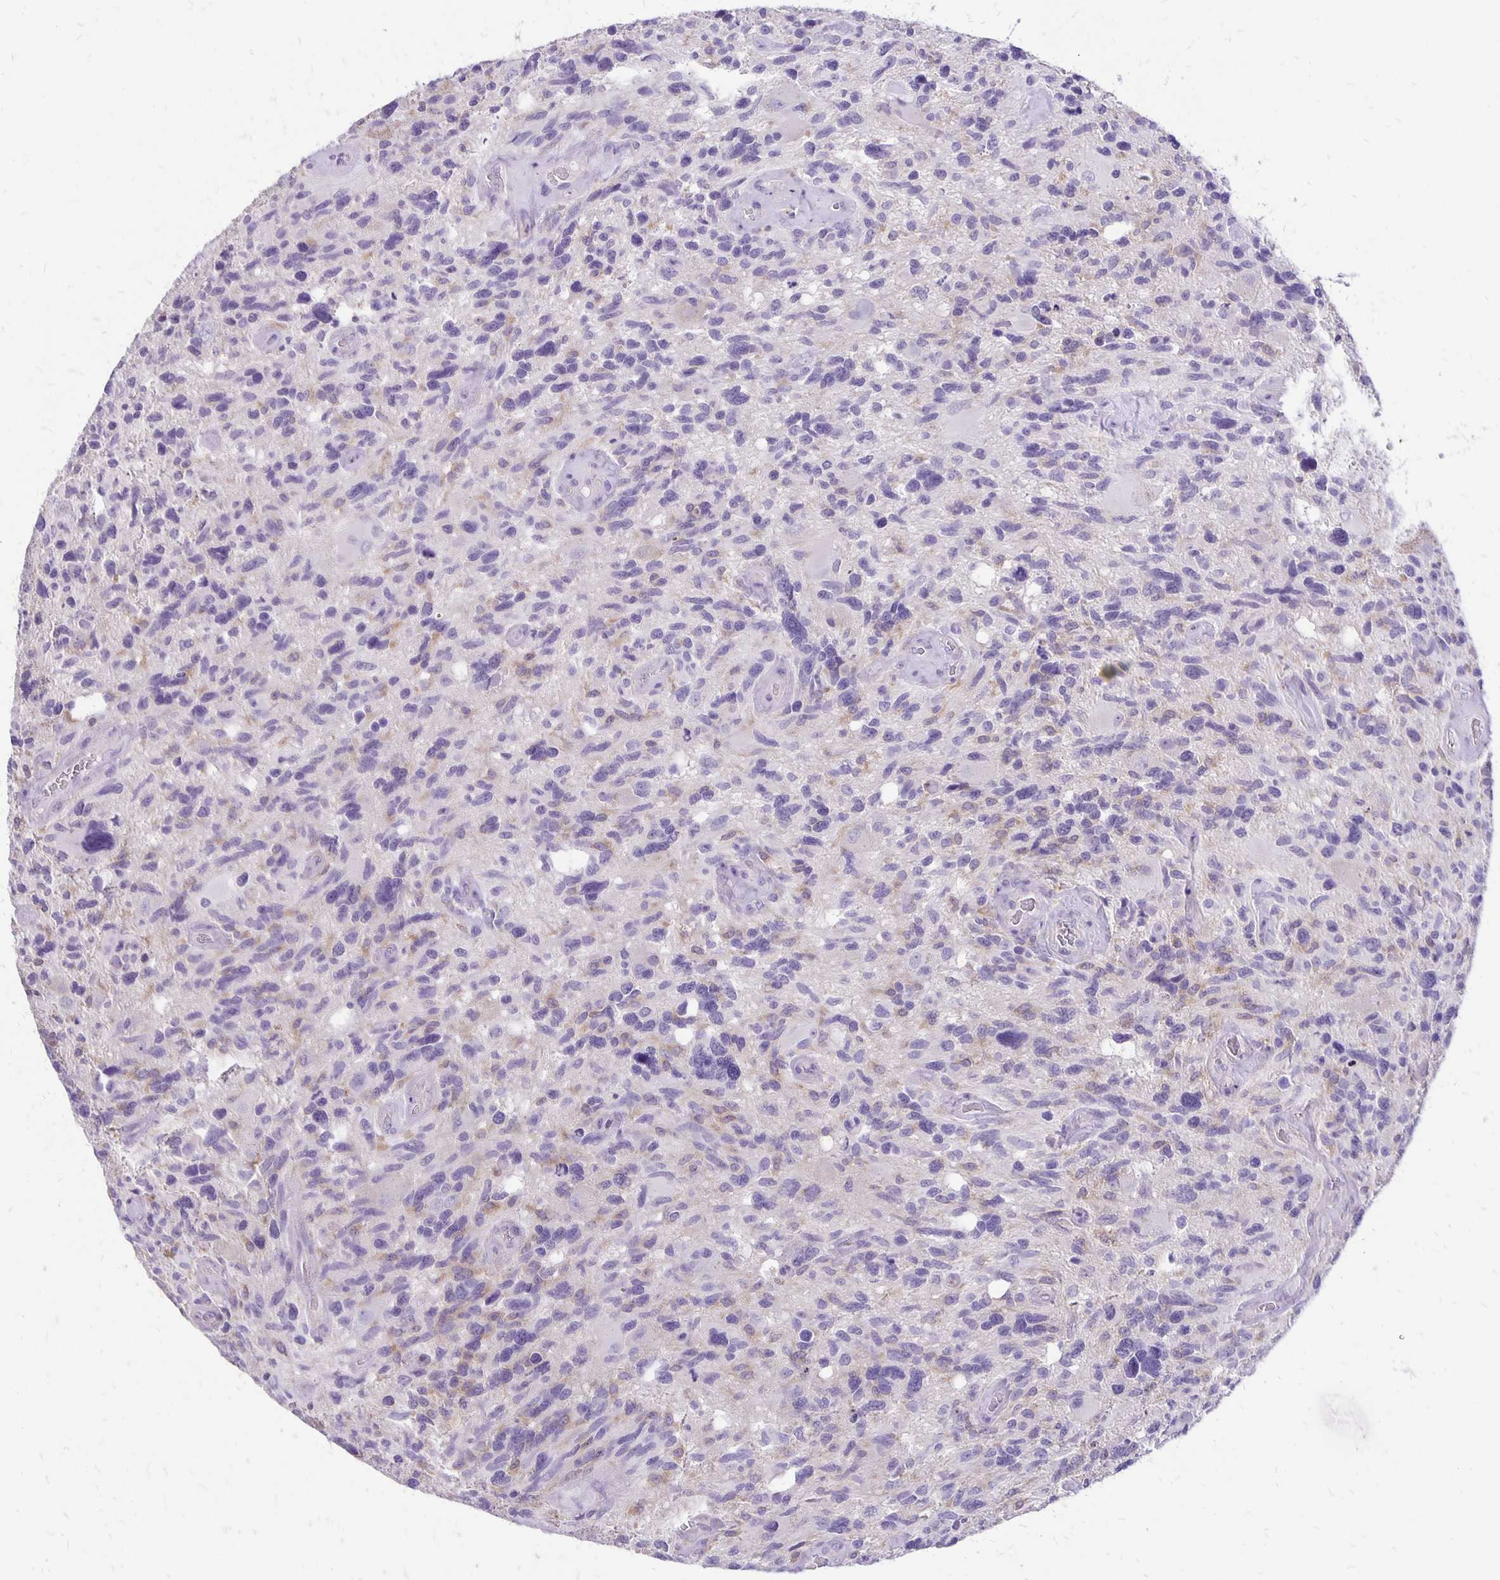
{"staining": {"intensity": "negative", "quantity": "none", "location": "none"}, "tissue": "glioma", "cell_type": "Tumor cells", "image_type": "cancer", "snomed": [{"axis": "morphology", "description": "Glioma, malignant, High grade"}, {"axis": "topography", "description": "Brain"}], "caption": "The micrograph displays no significant positivity in tumor cells of high-grade glioma (malignant).", "gene": "ANKRD45", "patient": {"sex": "male", "age": 49}}